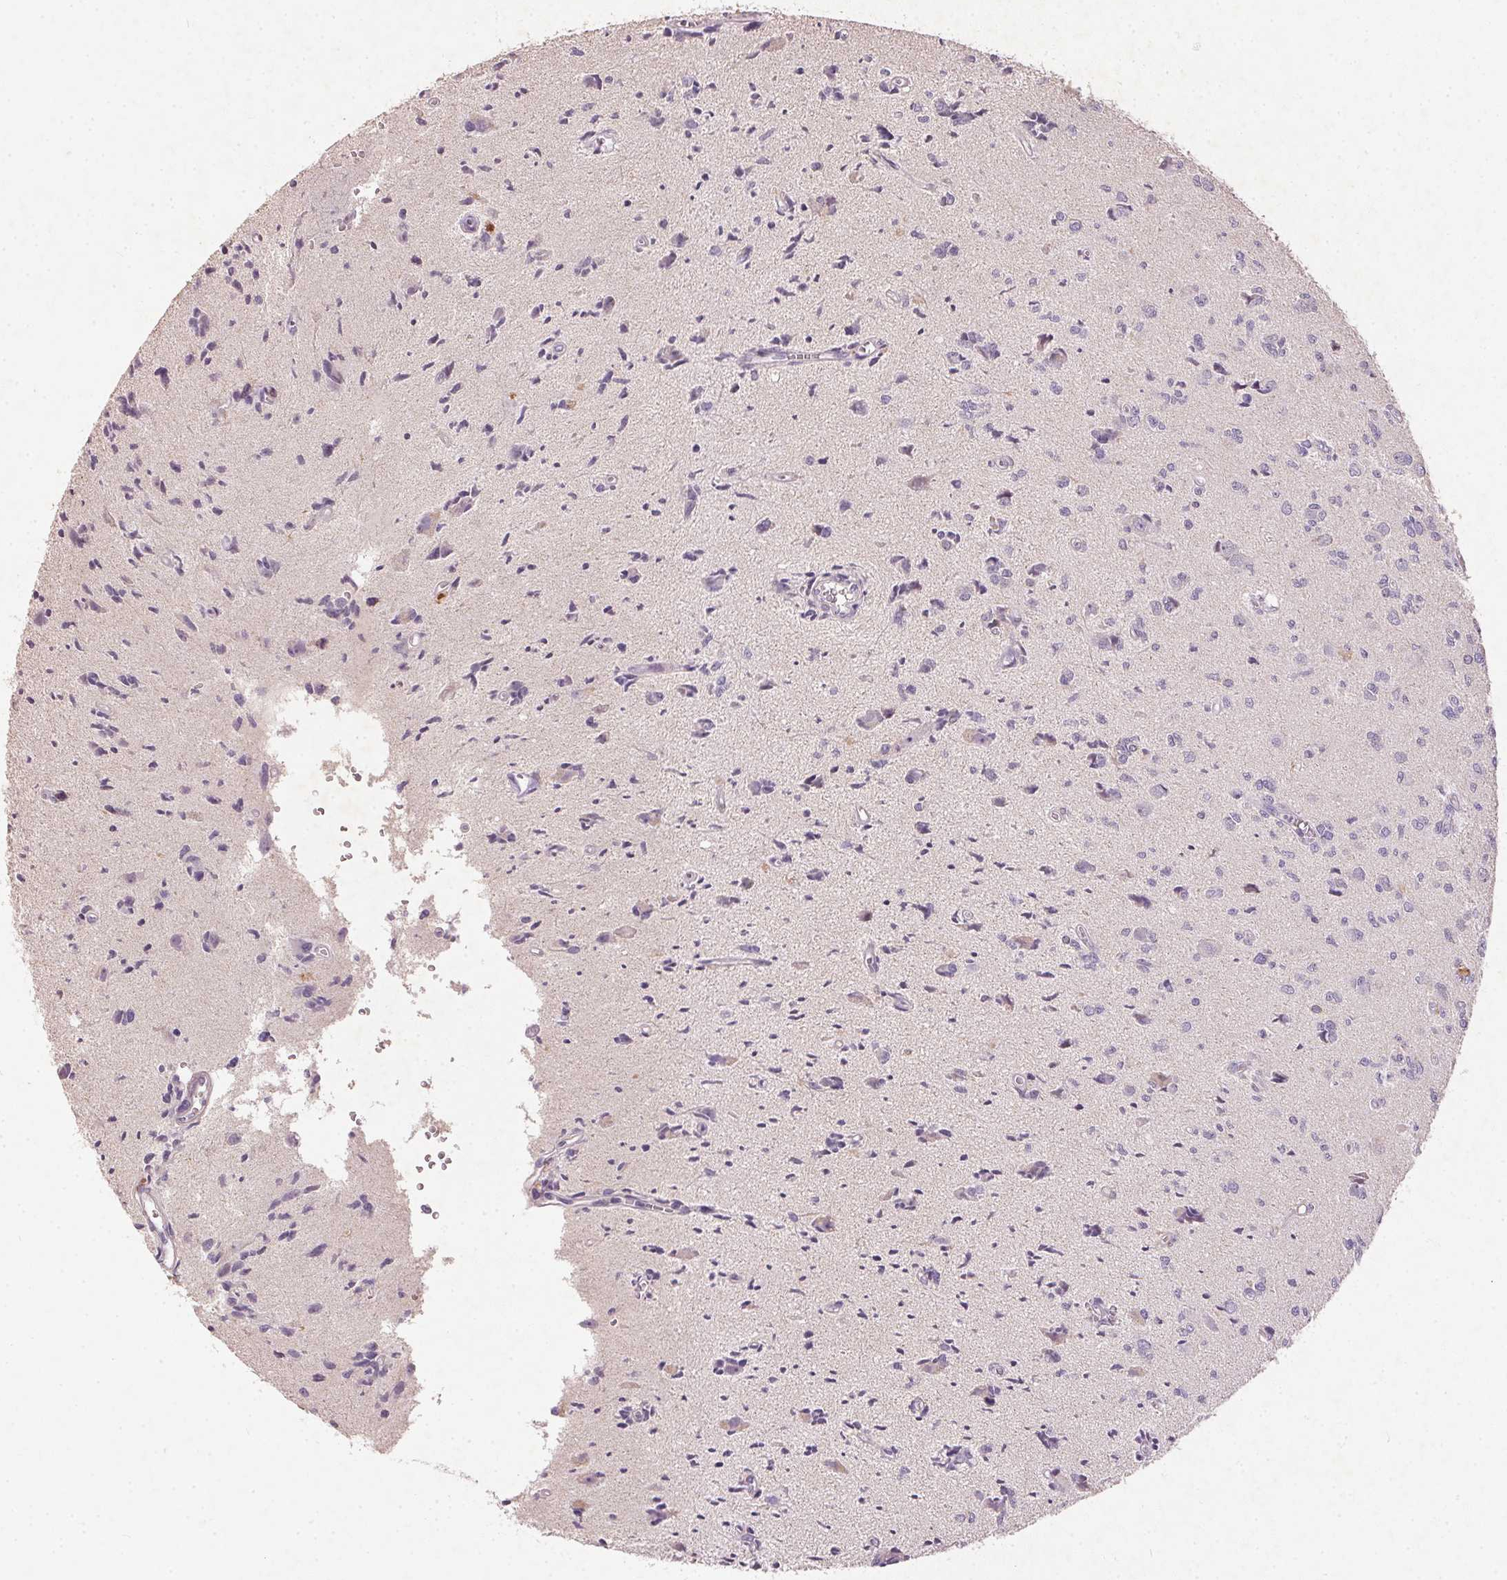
{"staining": {"intensity": "negative", "quantity": "none", "location": "none"}, "tissue": "glioma", "cell_type": "Tumor cells", "image_type": "cancer", "snomed": [{"axis": "morphology", "description": "Glioma, malignant, High grade"}, {"axis": "topography", "description": "Brain"}], "caption": "High power microscopy micrograph of an immunohistochemistry image of malignant glioma (high-grade), revealing no significant positivity in tumor cells.", "gene": "KCNK15", "patient": {"sex": "male", "age": 67}}